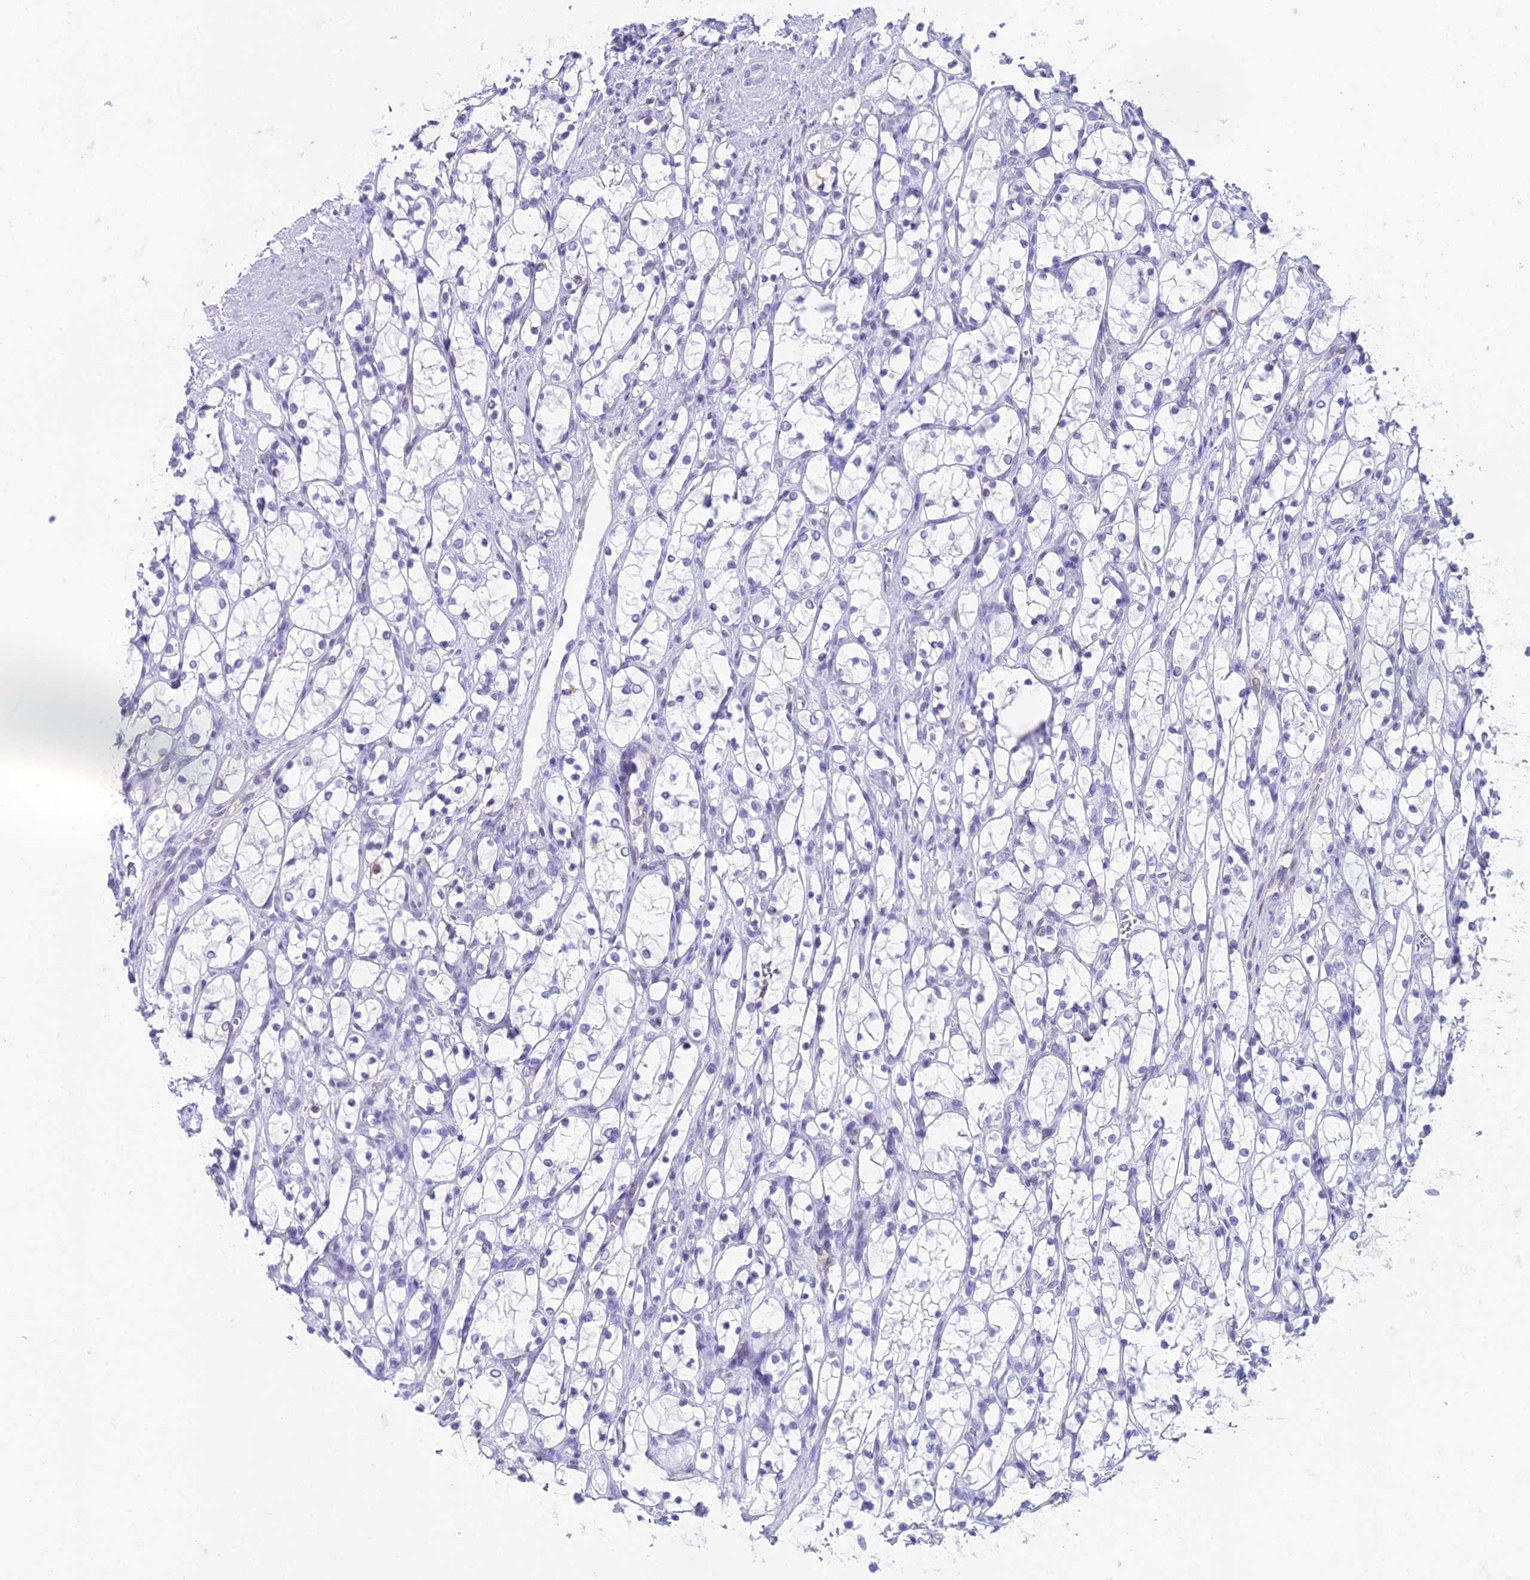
{"staining": {"intensity": "negative", "quantity": "none", "location": "none"}, "tissue": "renal cancer", "cell_type": "Tumor cells", "image_type": "cancer", "snomed": [{"axis": "morphology", "description": "Adenocarcinoma, NOS"}, {"axis": "topography", "description": "Kidney"}], "caption": "This is a image of immunohistochemistry staining of renal cancer, which shows no positivity in tumor cells.", "gene": "CC2D2A", "patient": {"sex": "female", "age": 69}}